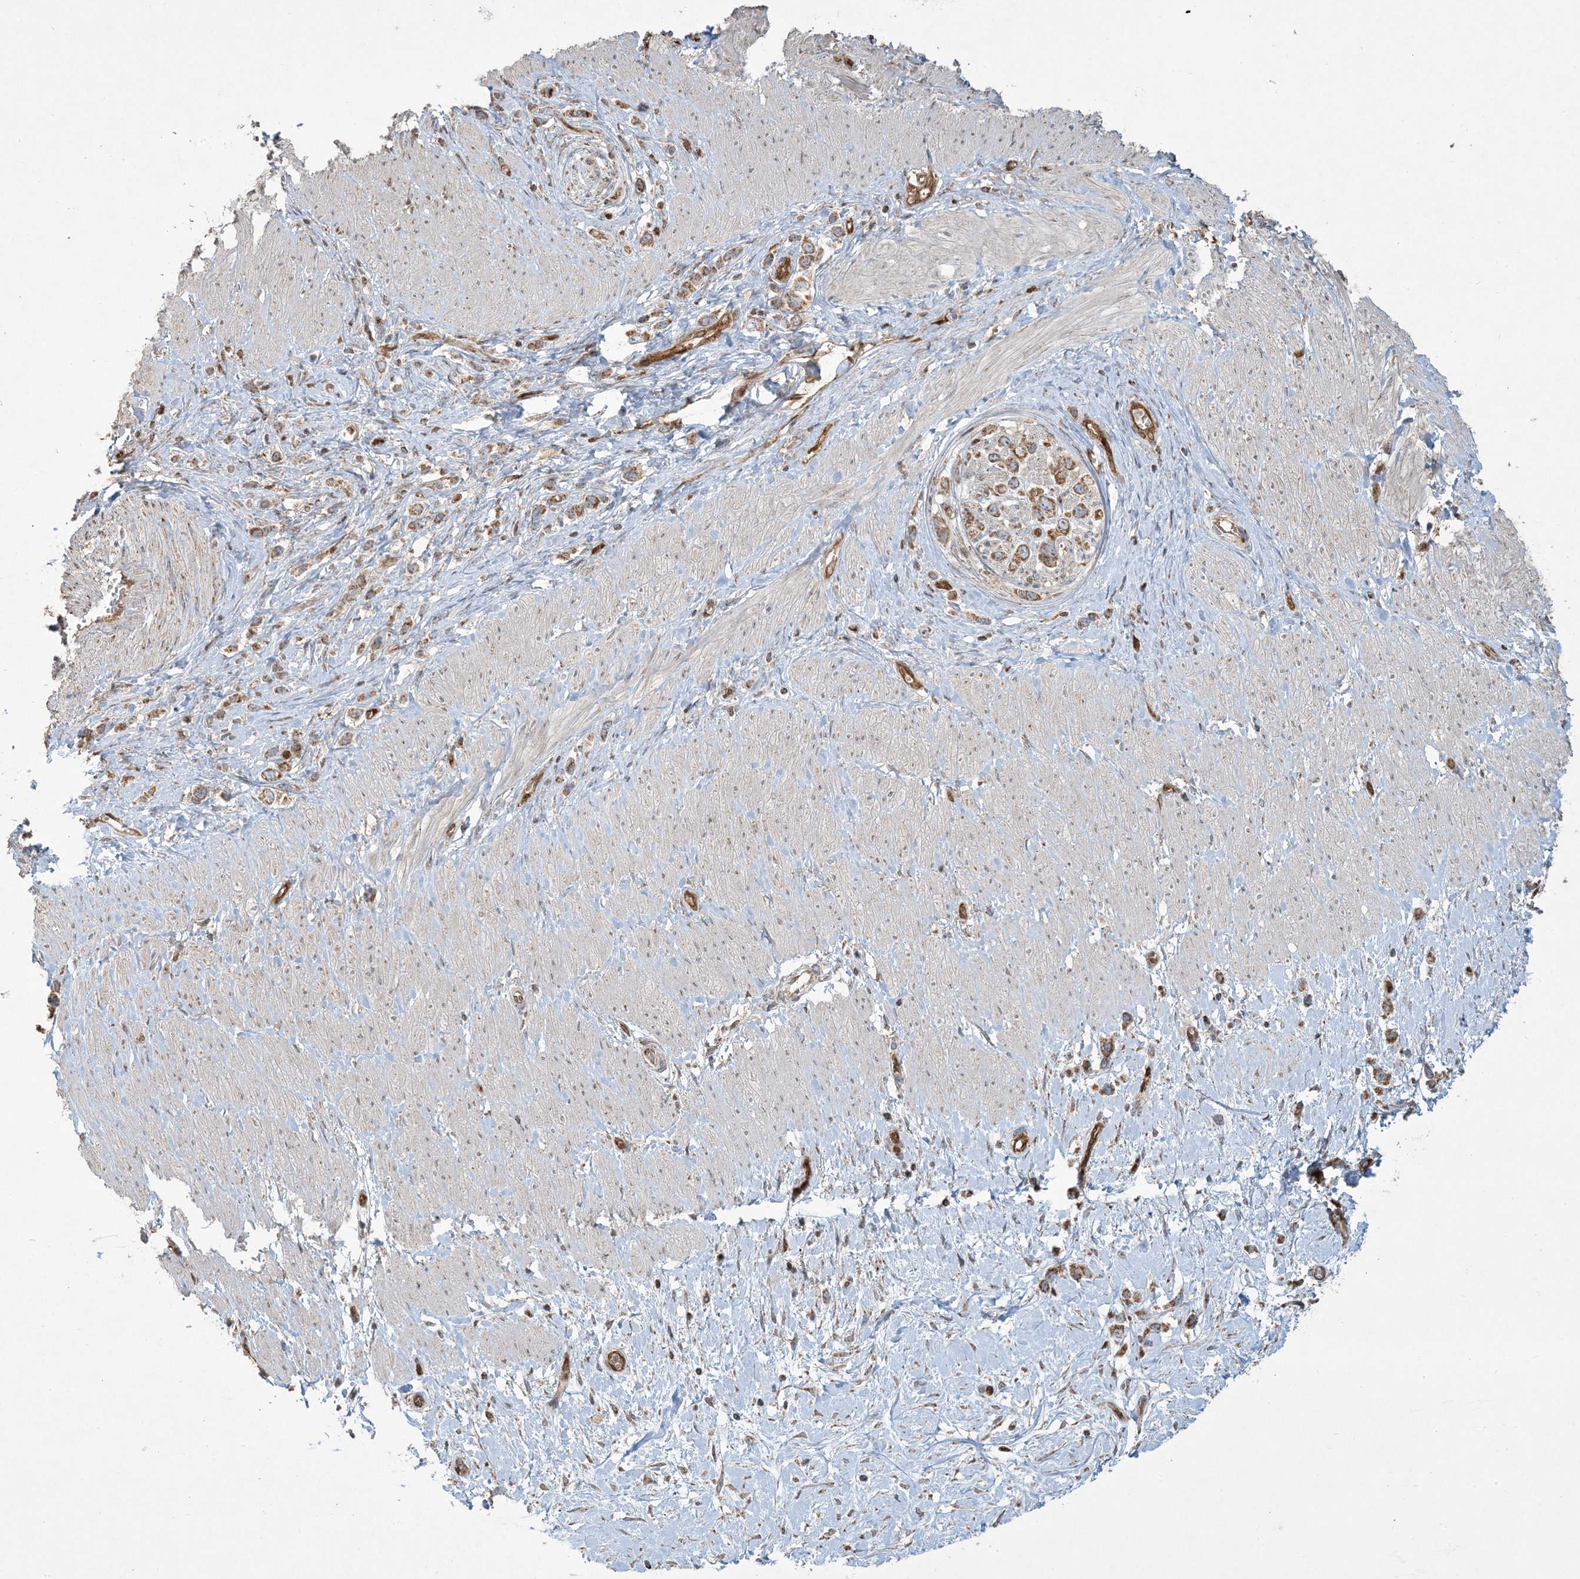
{"staining": {"intensity": "moderate", "quantity": ">75%", "location": "cytoplasmic/membranous"}, "tissue": "stomach cancer", "cell_type": "Tumor cells", "image_type": "cancer", "snomed": [{"axis": "morphology", "description": "Normal tissue, NOS"}, {"axis": "morphology", "description": "Adenocarcinoma, NOS"}, {"axis": "topography", "description": "Stomach, upper"}, {"axis": "topography", "description": "Stomach"}], "caption": "IHC image of neoplastic tissue: human stomach cancer (adenocarcinoma) stained using immunohistochemistry displays medium levels of moderate protein expression localized specifically in the cytoplasmic/membranous of tumor cells, appearing as a cytoplasmic/membranous brown color.", "gene": "PPM1F", "patient": {"sex": "female", "age": 65}}